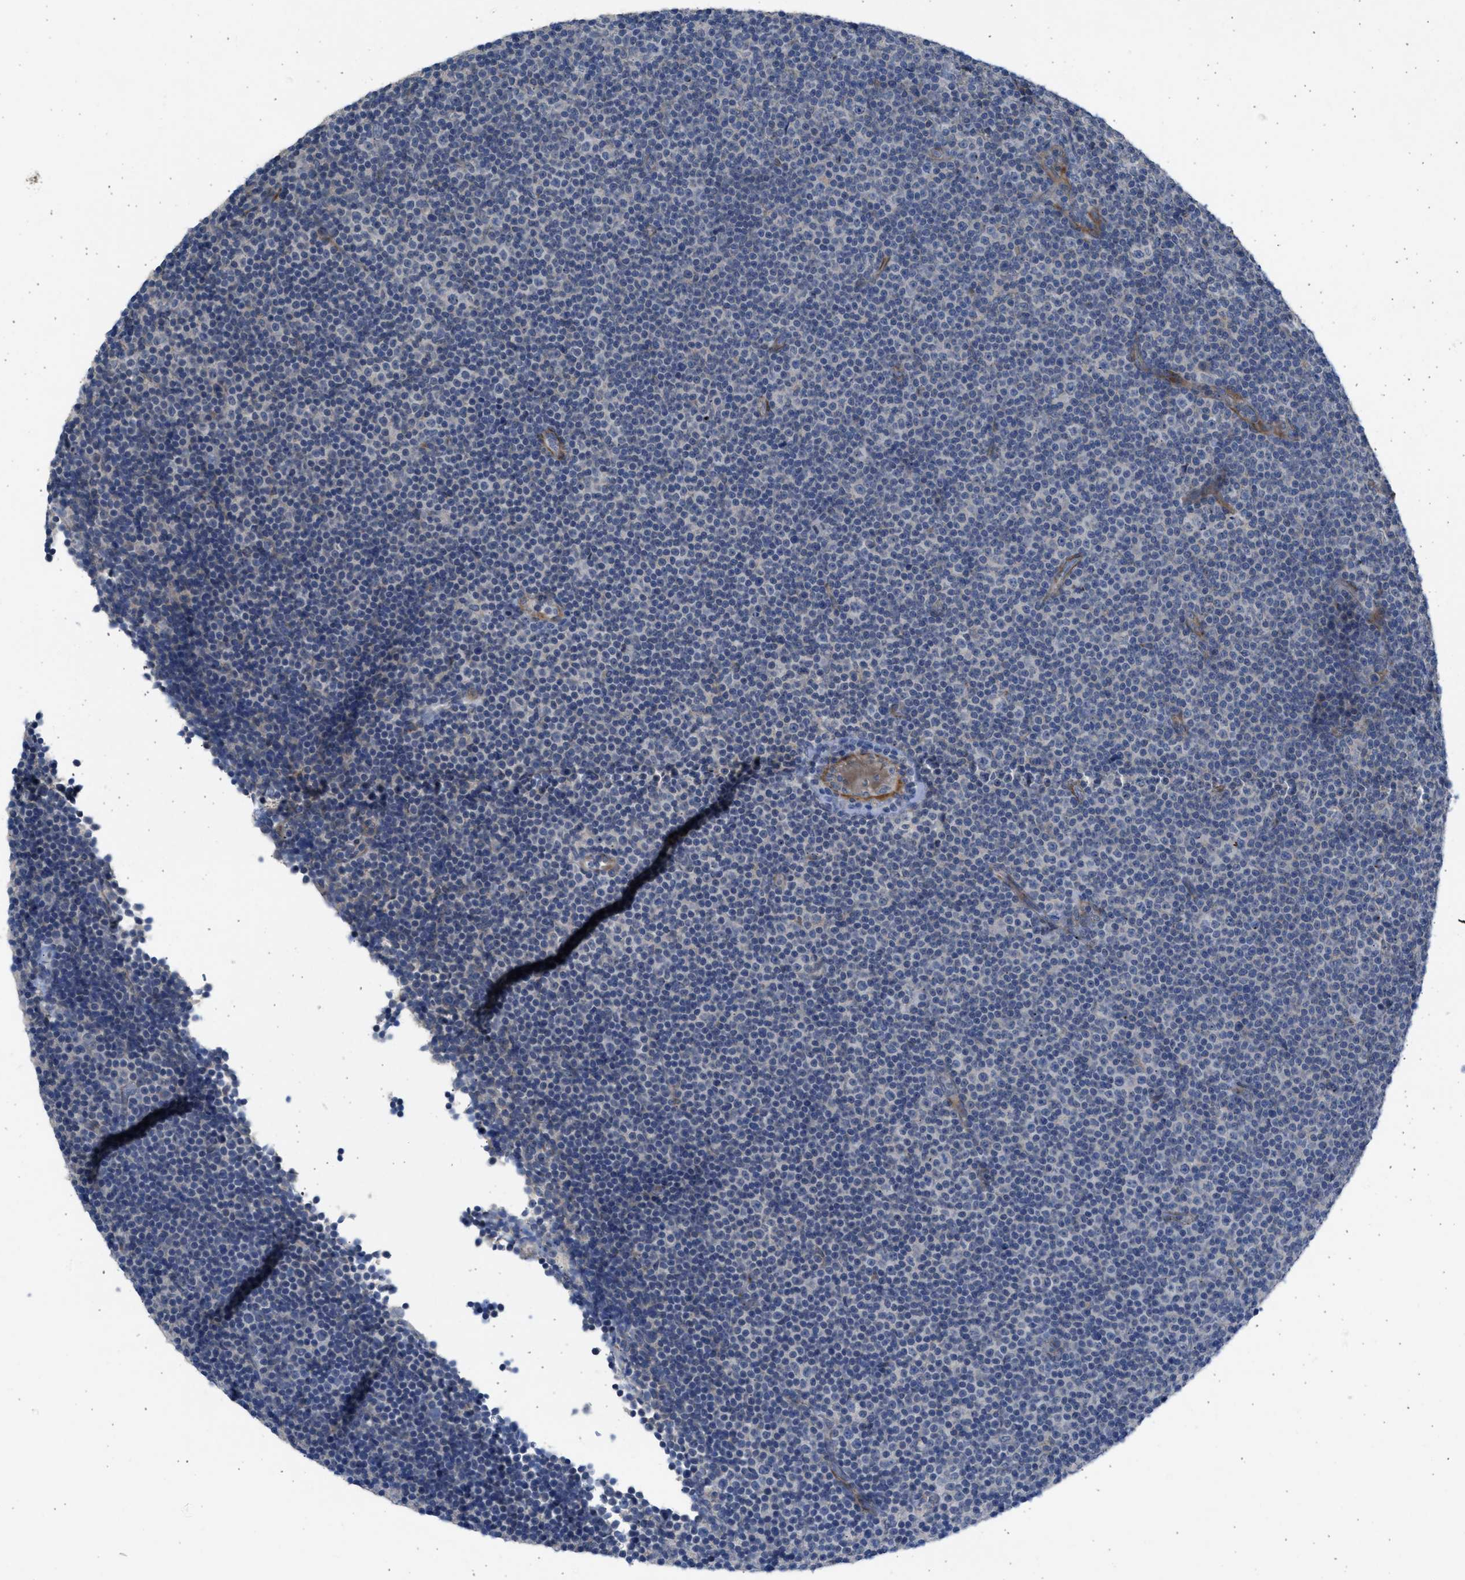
{"staining": {"intensity": "negative", "quantity": "none", "location": "none"}, "tissue": "lymphoma", "cell_type": "Tumor cells", "image_type": "cancer", "snomed": [{"axis": "morphology", "description": "Malignant lymphoma, non-Hodgkin's type, Low grade"}, {"axis": "topography", "description": "Lymph node"}], "caption": "The micrograph demonstrates no significant expression in tumor cells of lymphoma.", "gene": "PCNX3", "patient": {"sex": "female", "age": 67}}